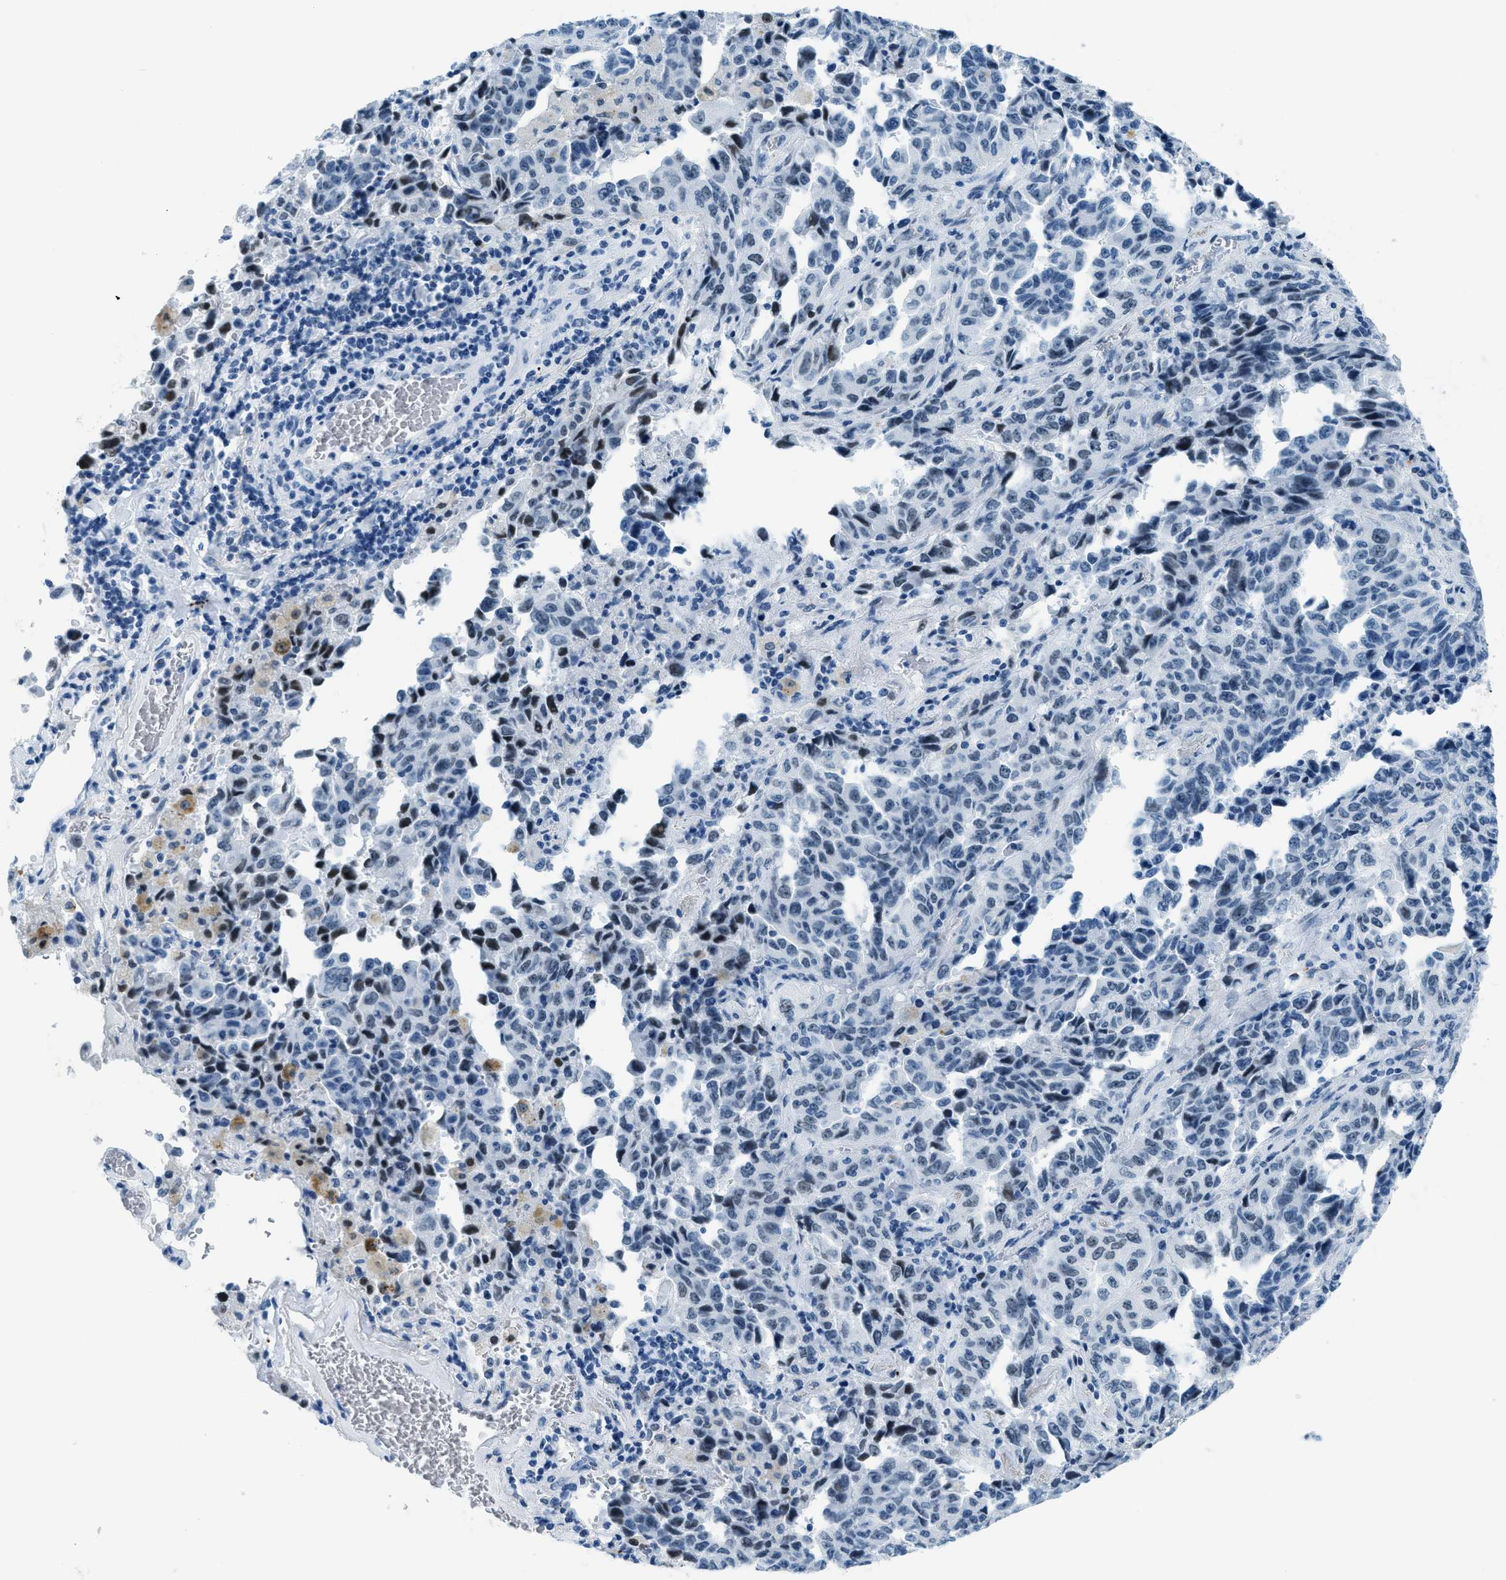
{"staining": {"intensity": "strong", "quantity": "<25%", "location": "nuclear"}, "tissue": "lung cancer", "cell_type": "Tumor cells", "image_type": "cancer", "snomed": [{"axis": "morphology", "description": "Adenocarcinoma, NOS"}, {"axis": "topography", "description": "Lung"}], "caption": "Human adenocarcinoma (lung) stained for a protein (brown) demonstrates strong nuclear positive positivity in approximately <25% of tumor cells.", "gene": "PLA2G2A", "patient": {"sex": "female", "age": 51}}